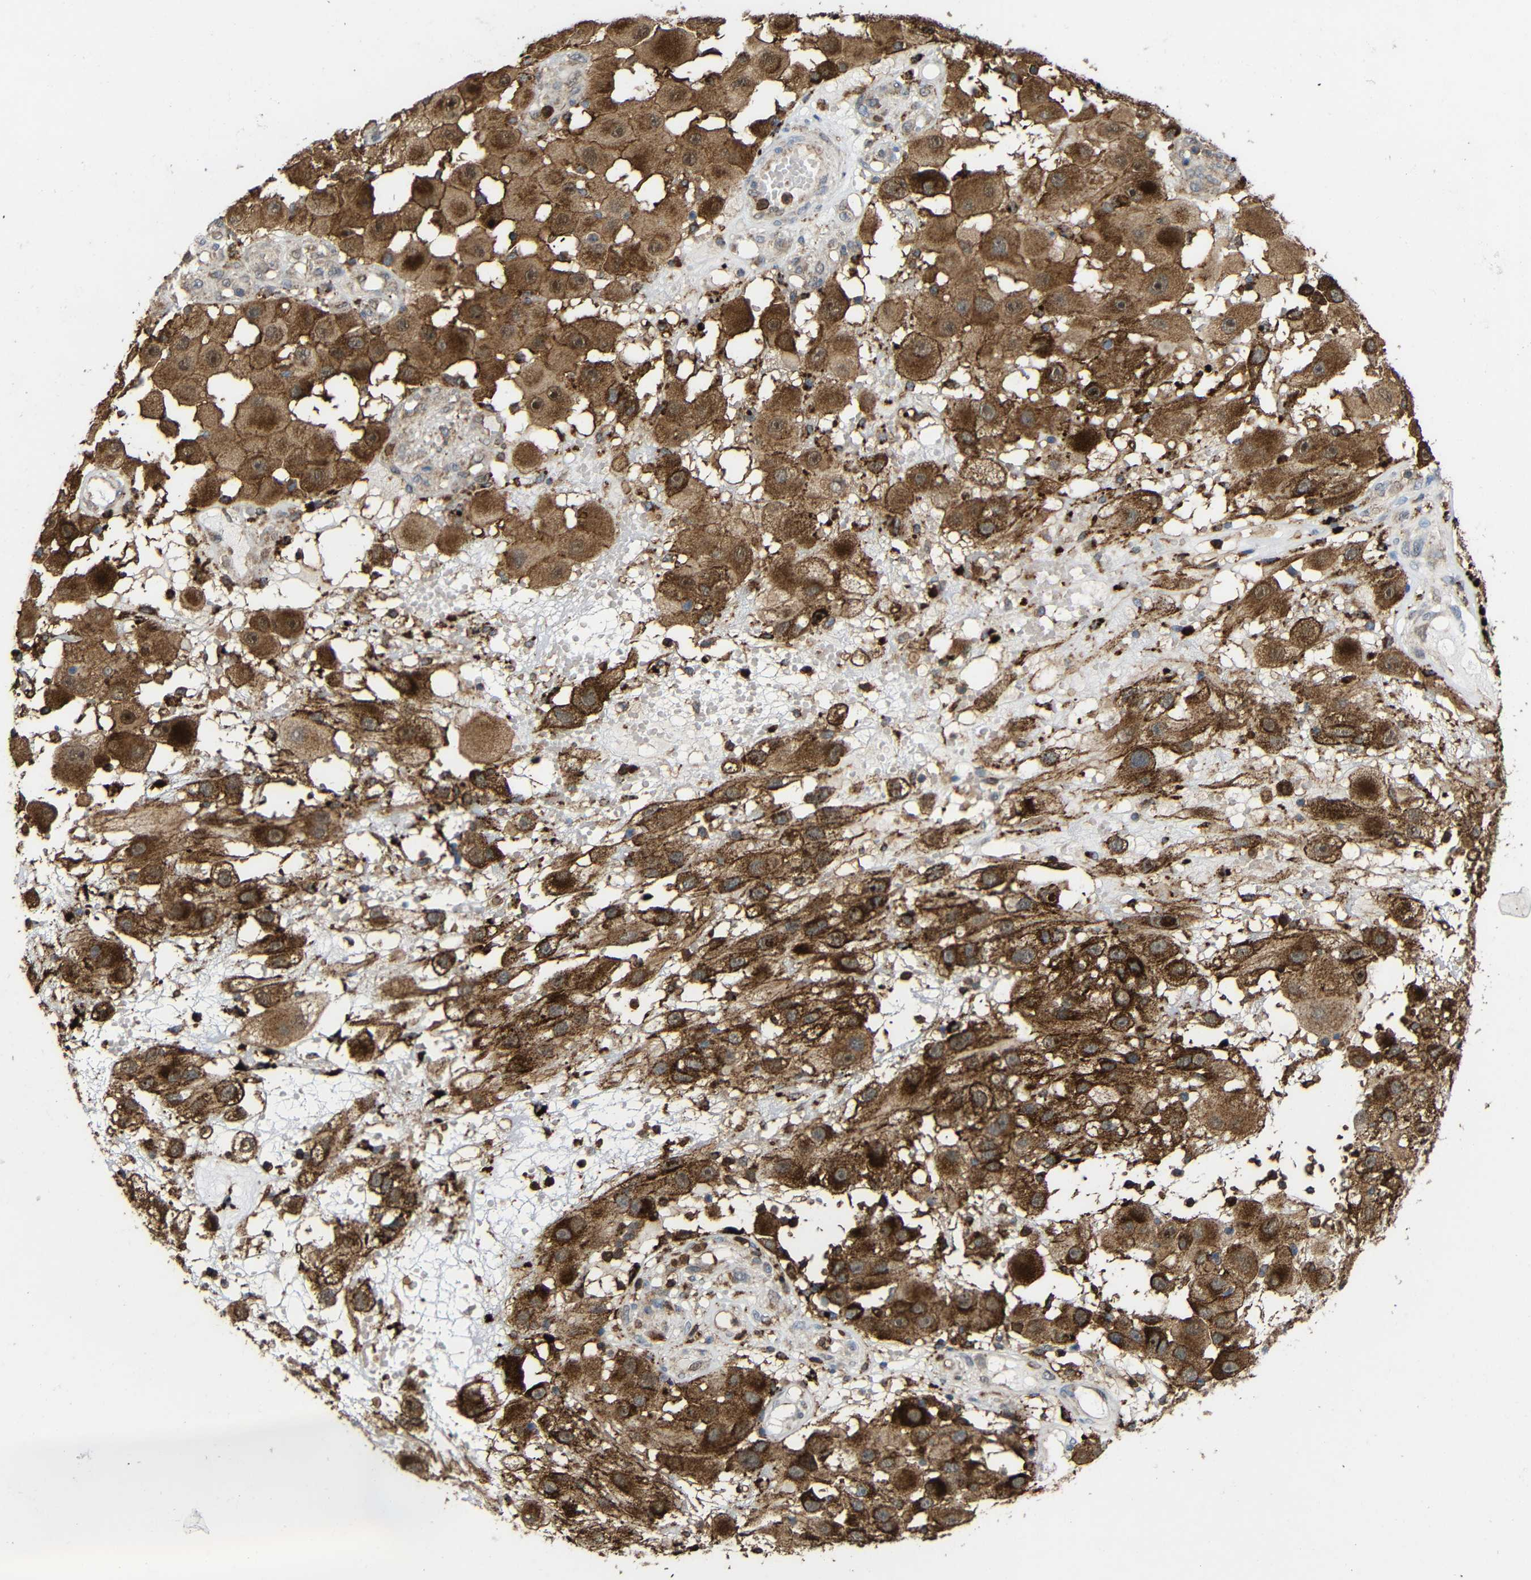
{"staining": {"intensity": "moderate", "quantity": ">75%", "location": "cytoplasmic/membranous"}, "tissue": "melanoma", "cell_type": "Tumor cells", "image_type": "cancer", "snomed": [{"axis": "morphology", "description": "Malignant melanoma, NOS"}, {"axis": "topography", "description": "Skin"}], "caption": "Moderate cytoplasmic/membranous expression is present in about >75% of tumor cells in melanoma. (DAB IHC, brown staining for protein, blue staining for nuclei).", "gene": "C1GALT1", "patient": {"sex": "female", "age": 81}}